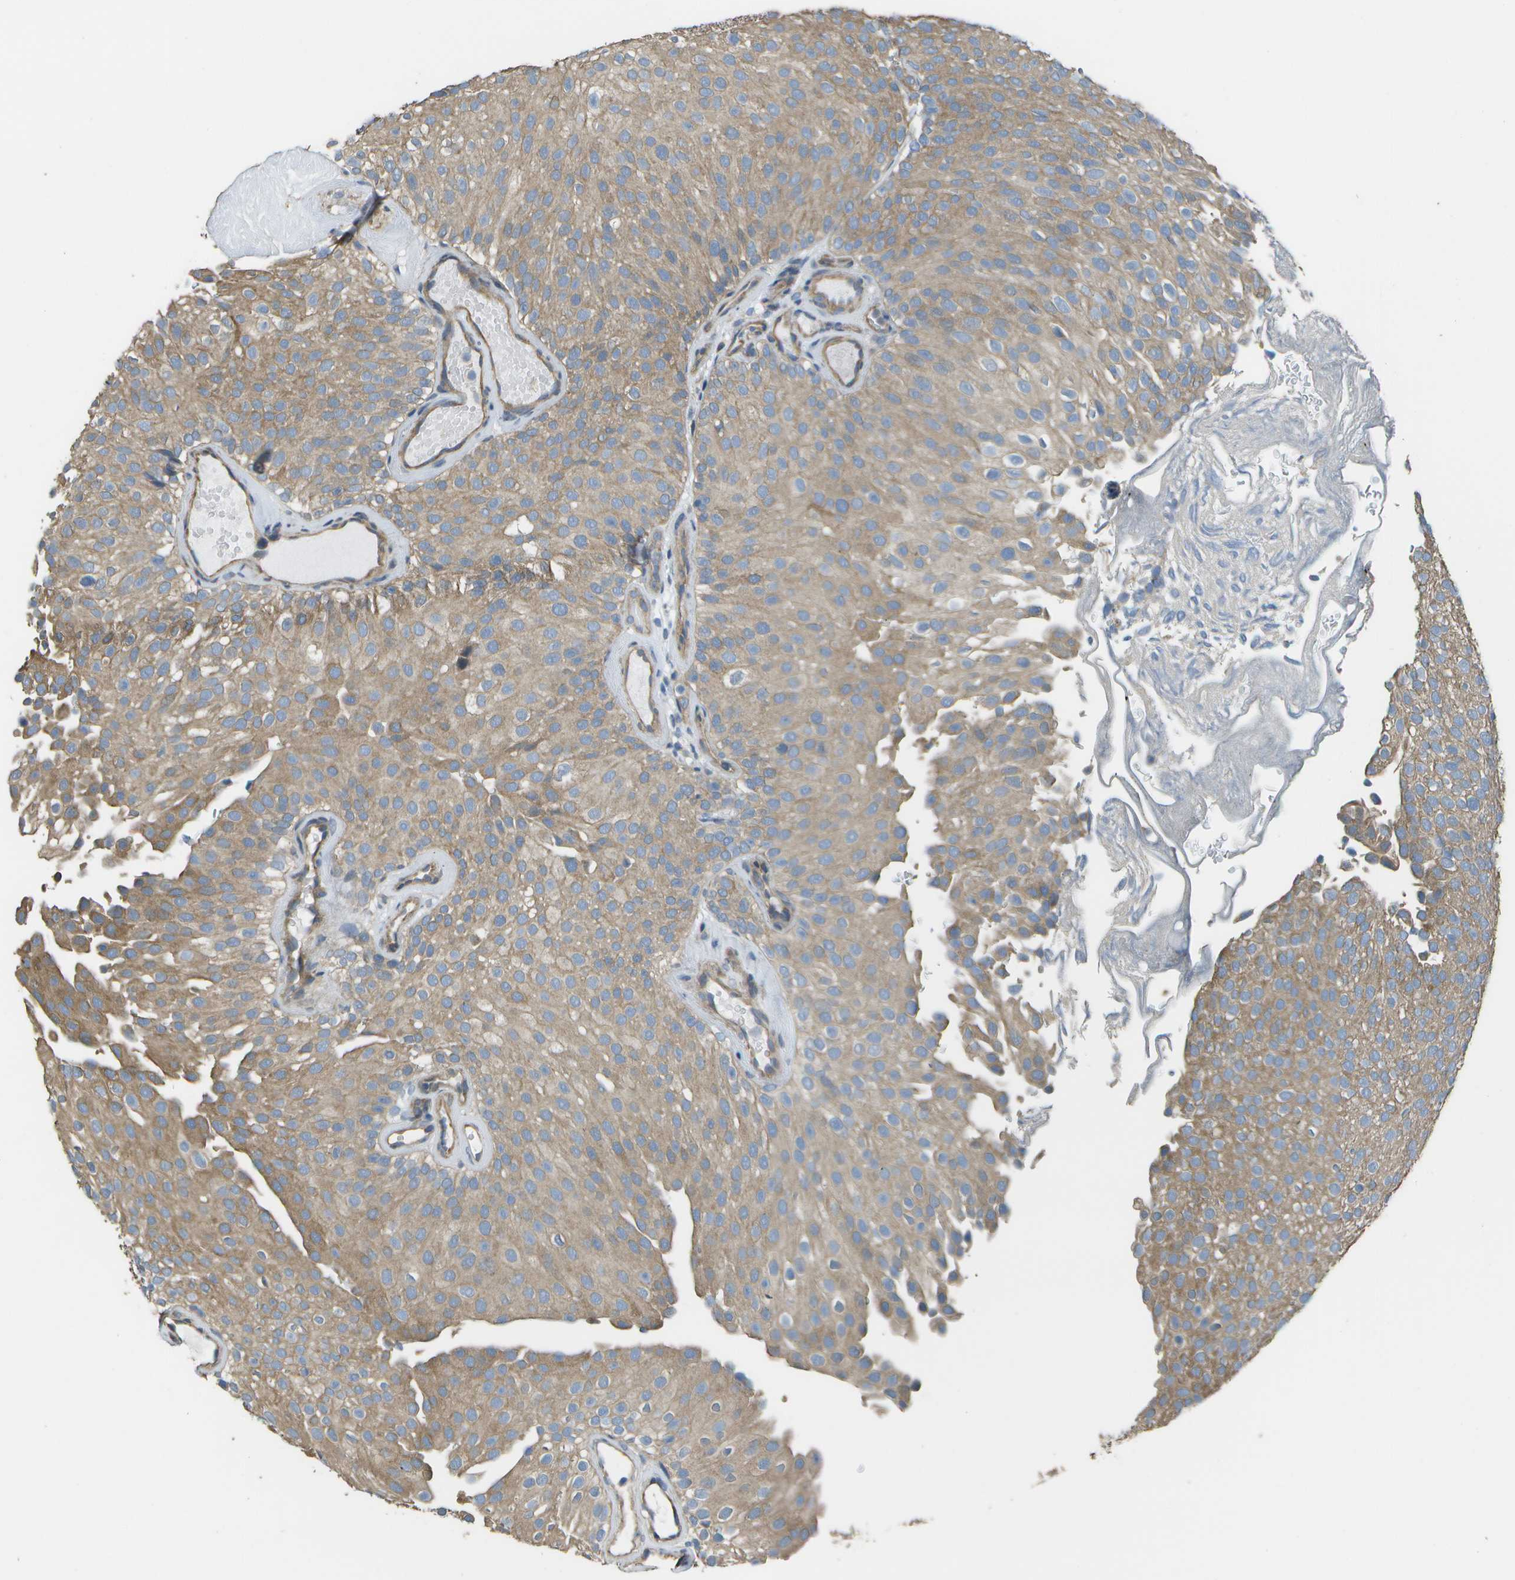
{"staining": {"intensity": "weak", "quantity": ">75%", "location": "cytoplasmic/membranous"}, "tissue": "urothelial cancer", "cell_type": "Tumor cells", "image_type": "cancer", "snomed": [{"axis": "morphology", "description": "Urothelial carcinoma, Low grade"}, {"axis": "topography", "description": "Urinary bladder"}], "caption": "Human low-grade urothelial carcinoma stained for a protein (brown) shows weak cytoplasmic/membranous positive positivity in approximately >75% of tumor cells.", "gene": "CLNS1A", "patient": {"sex": "male", "age": 78}}